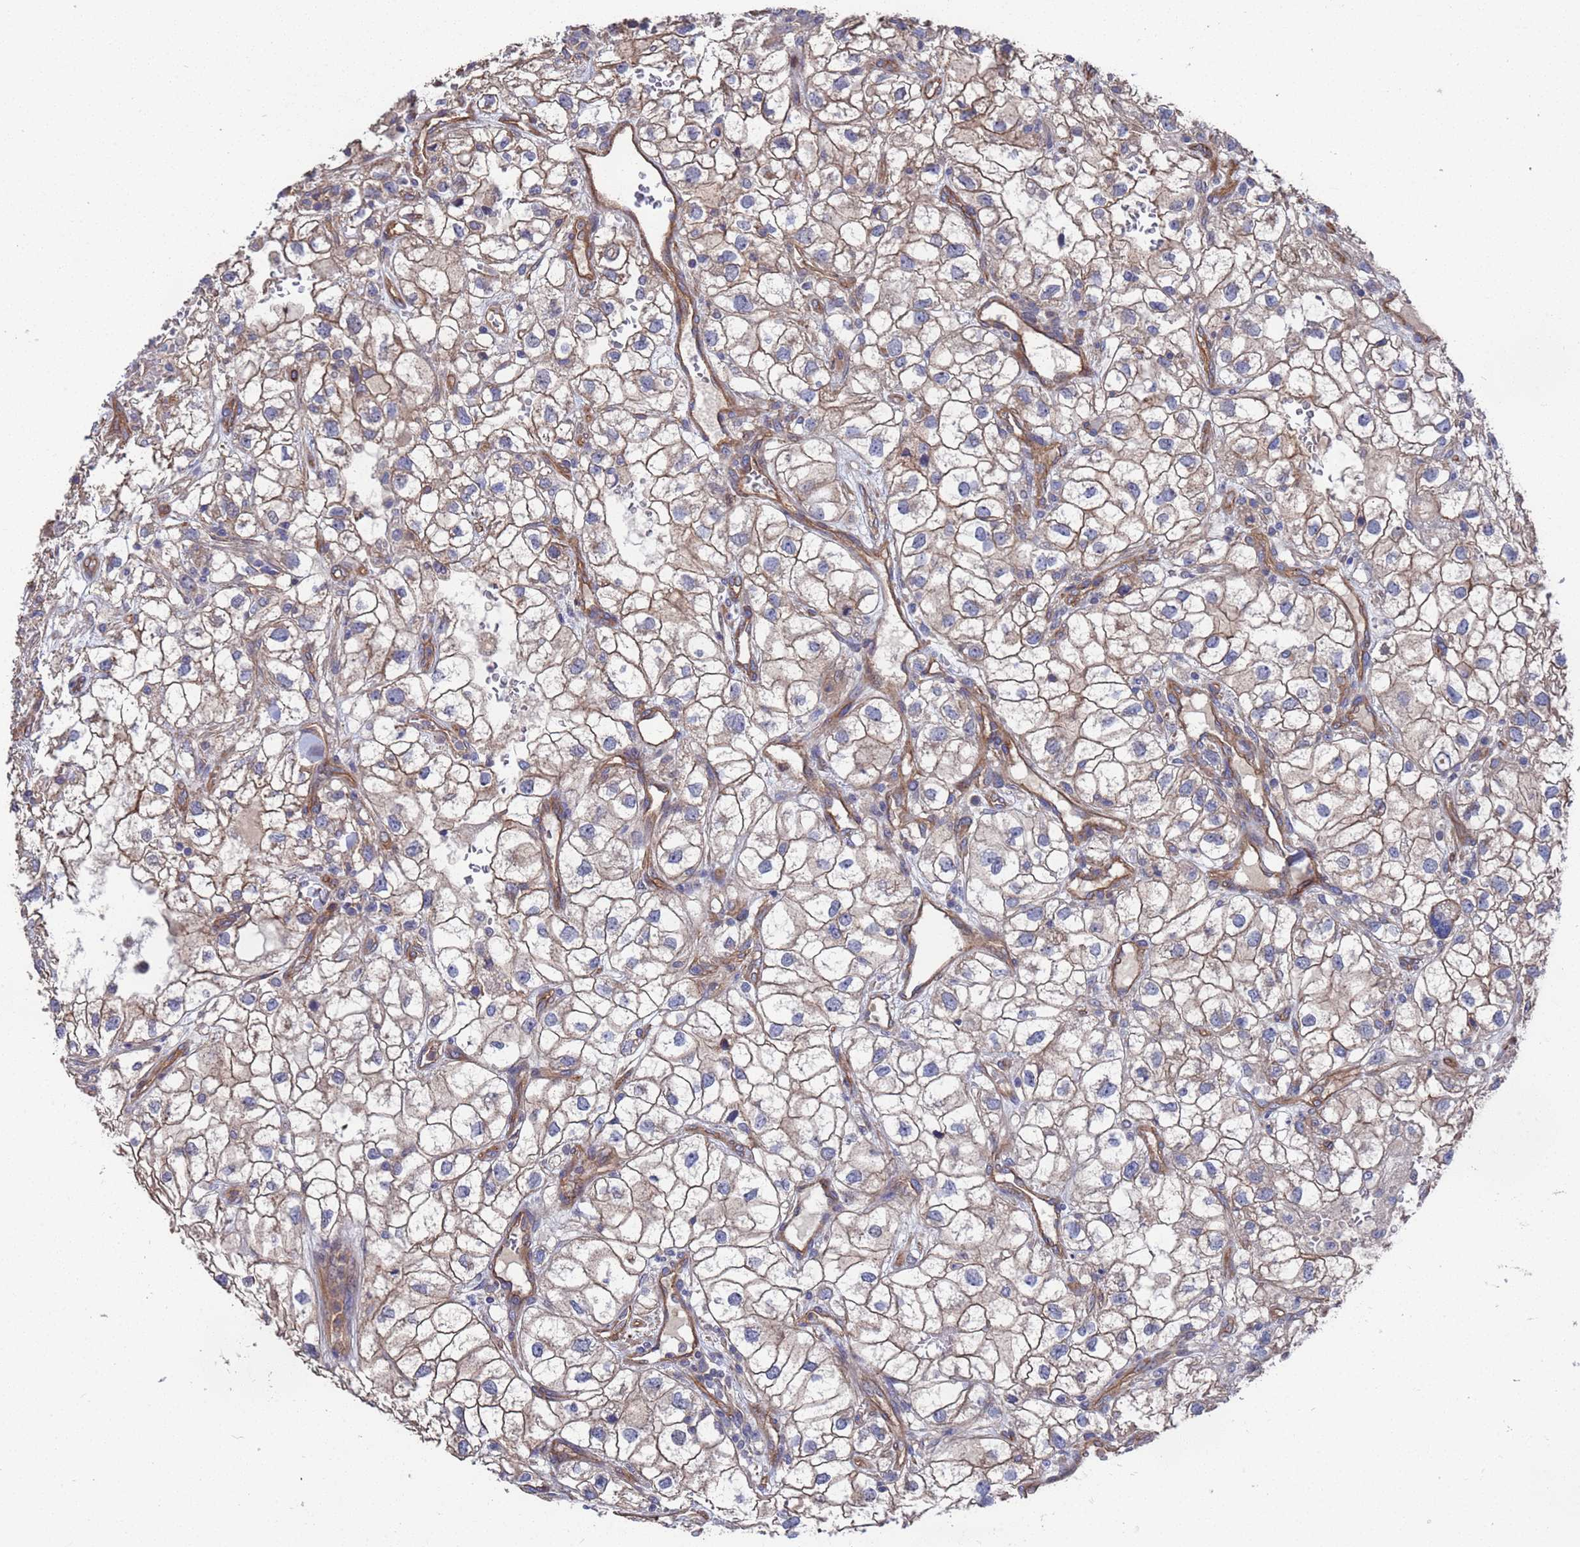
{"staining": {"intensity": "moderate", "quantity": "25%-75%", "location": "cytoplasmic/membranous"}, "tissue": "renal cancer", "cell_type": "Tumor cells", "image_type": "cancer", "snomed": [{"axis": "morphology", "description": "Adenocarcinoma, NOS"}, {"axis": "topography", "description": "Kidney"}], "caption": "This is a micrograph of immunohistochemistry staining of adenocarcinoma (renal), which shows moderate expression in the cytoplasmic/membranous of tumor cells.", "gene": "NDUFAF6", "patient": {"sex": "male", "age": 59}}